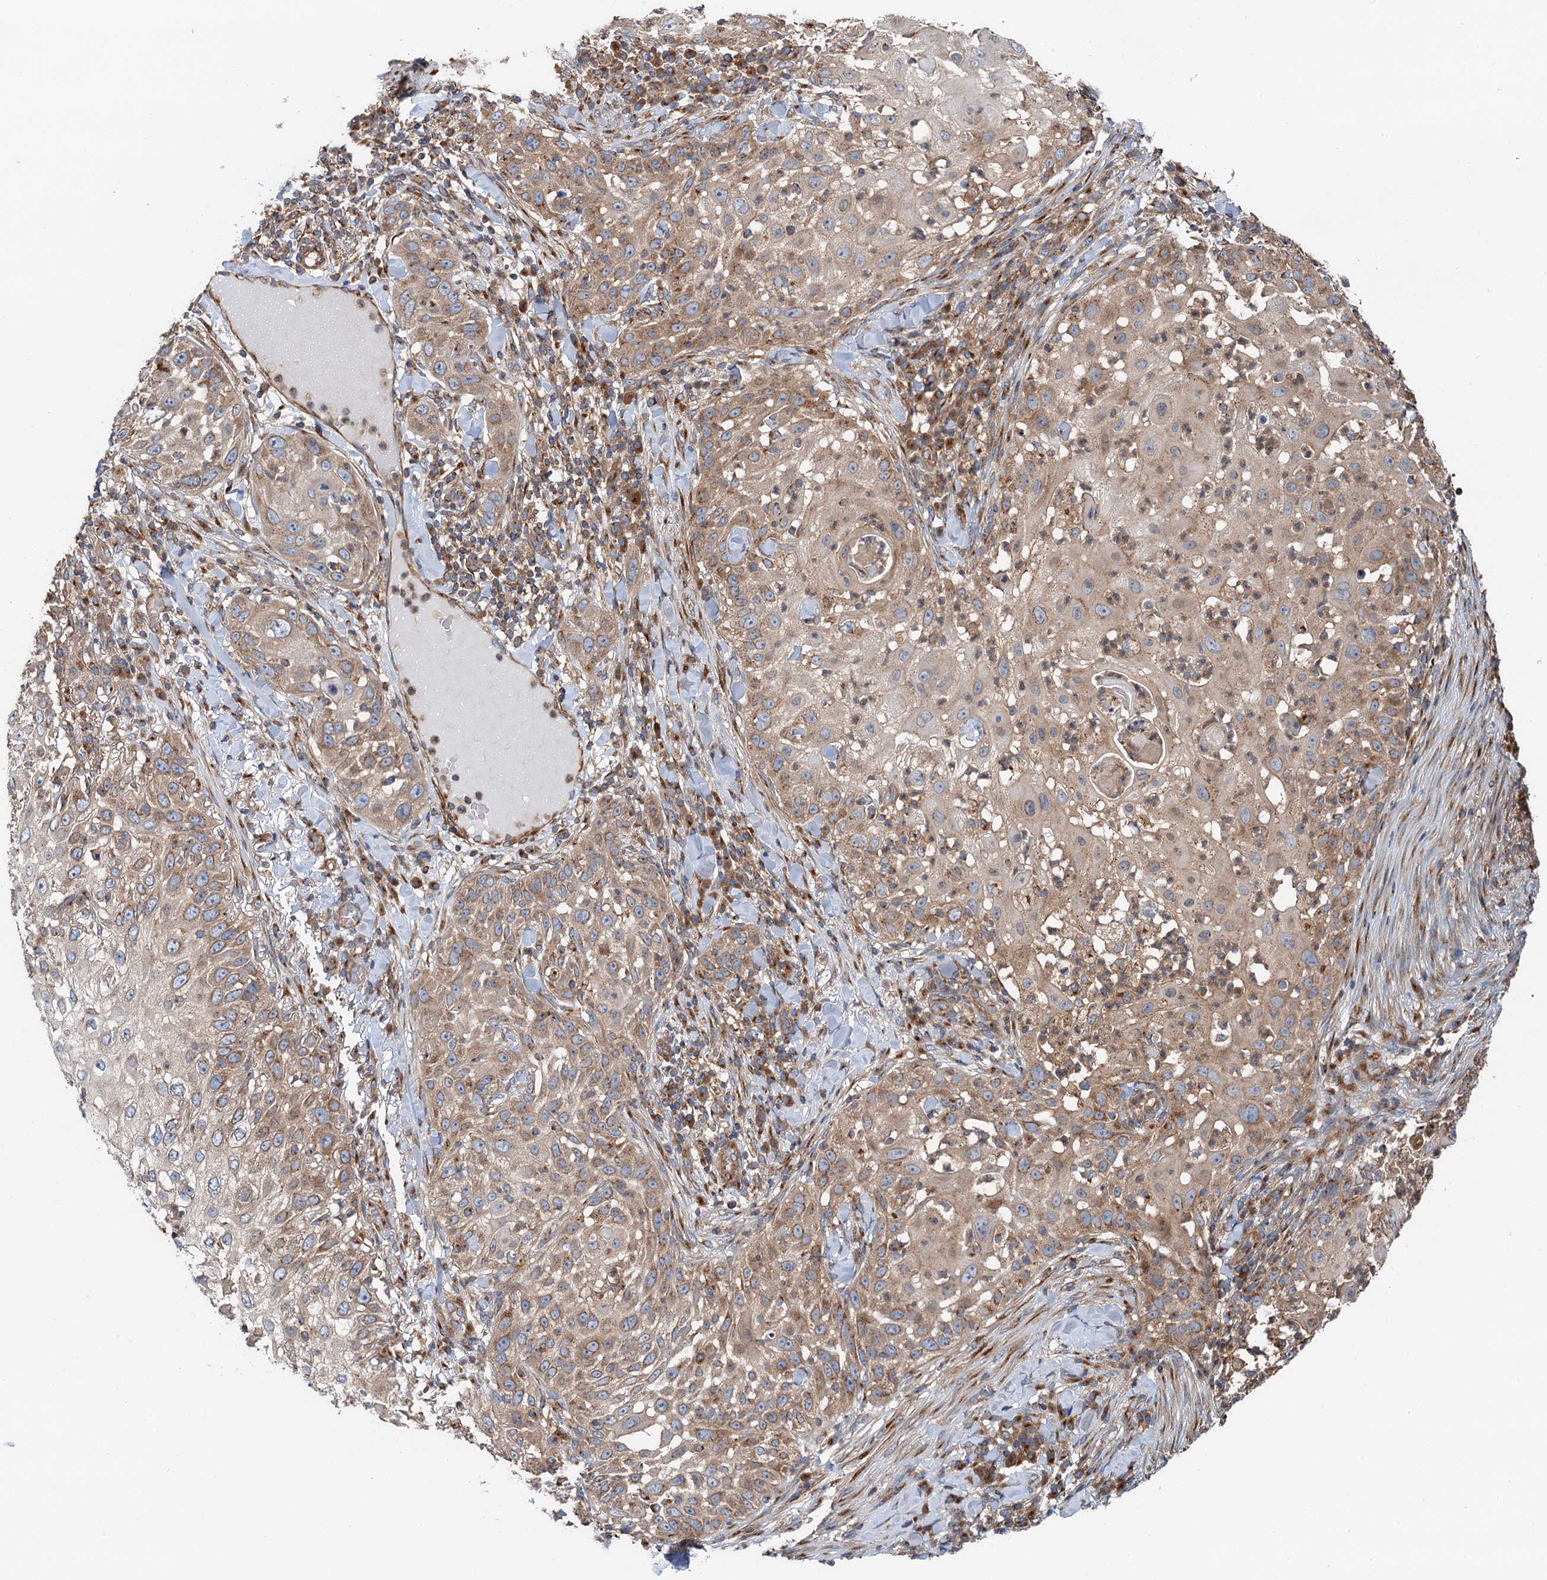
{"staining": {"intensity": "moderate", "quantity": "25%-75%", "location": "cytoplasmic/membranous"}, "tissue": "skin cancer", "cell_type": "Tumor cells", "image_type": "cancer", "snomed": [{"axis": "morphology", "description": "Squamous cell carcinoma, NOS"}, {"axis": "topography", "description": "Skin"}], "caption": "The photomicrograph shows a brown stain indicating the presence of a protein in the cytoplasmic/membranous of tumor cells in skin cancer (squamous cell carcinoma).", "gene": "ANKRD26", "patient": {"sex": "female", "age": 44}}